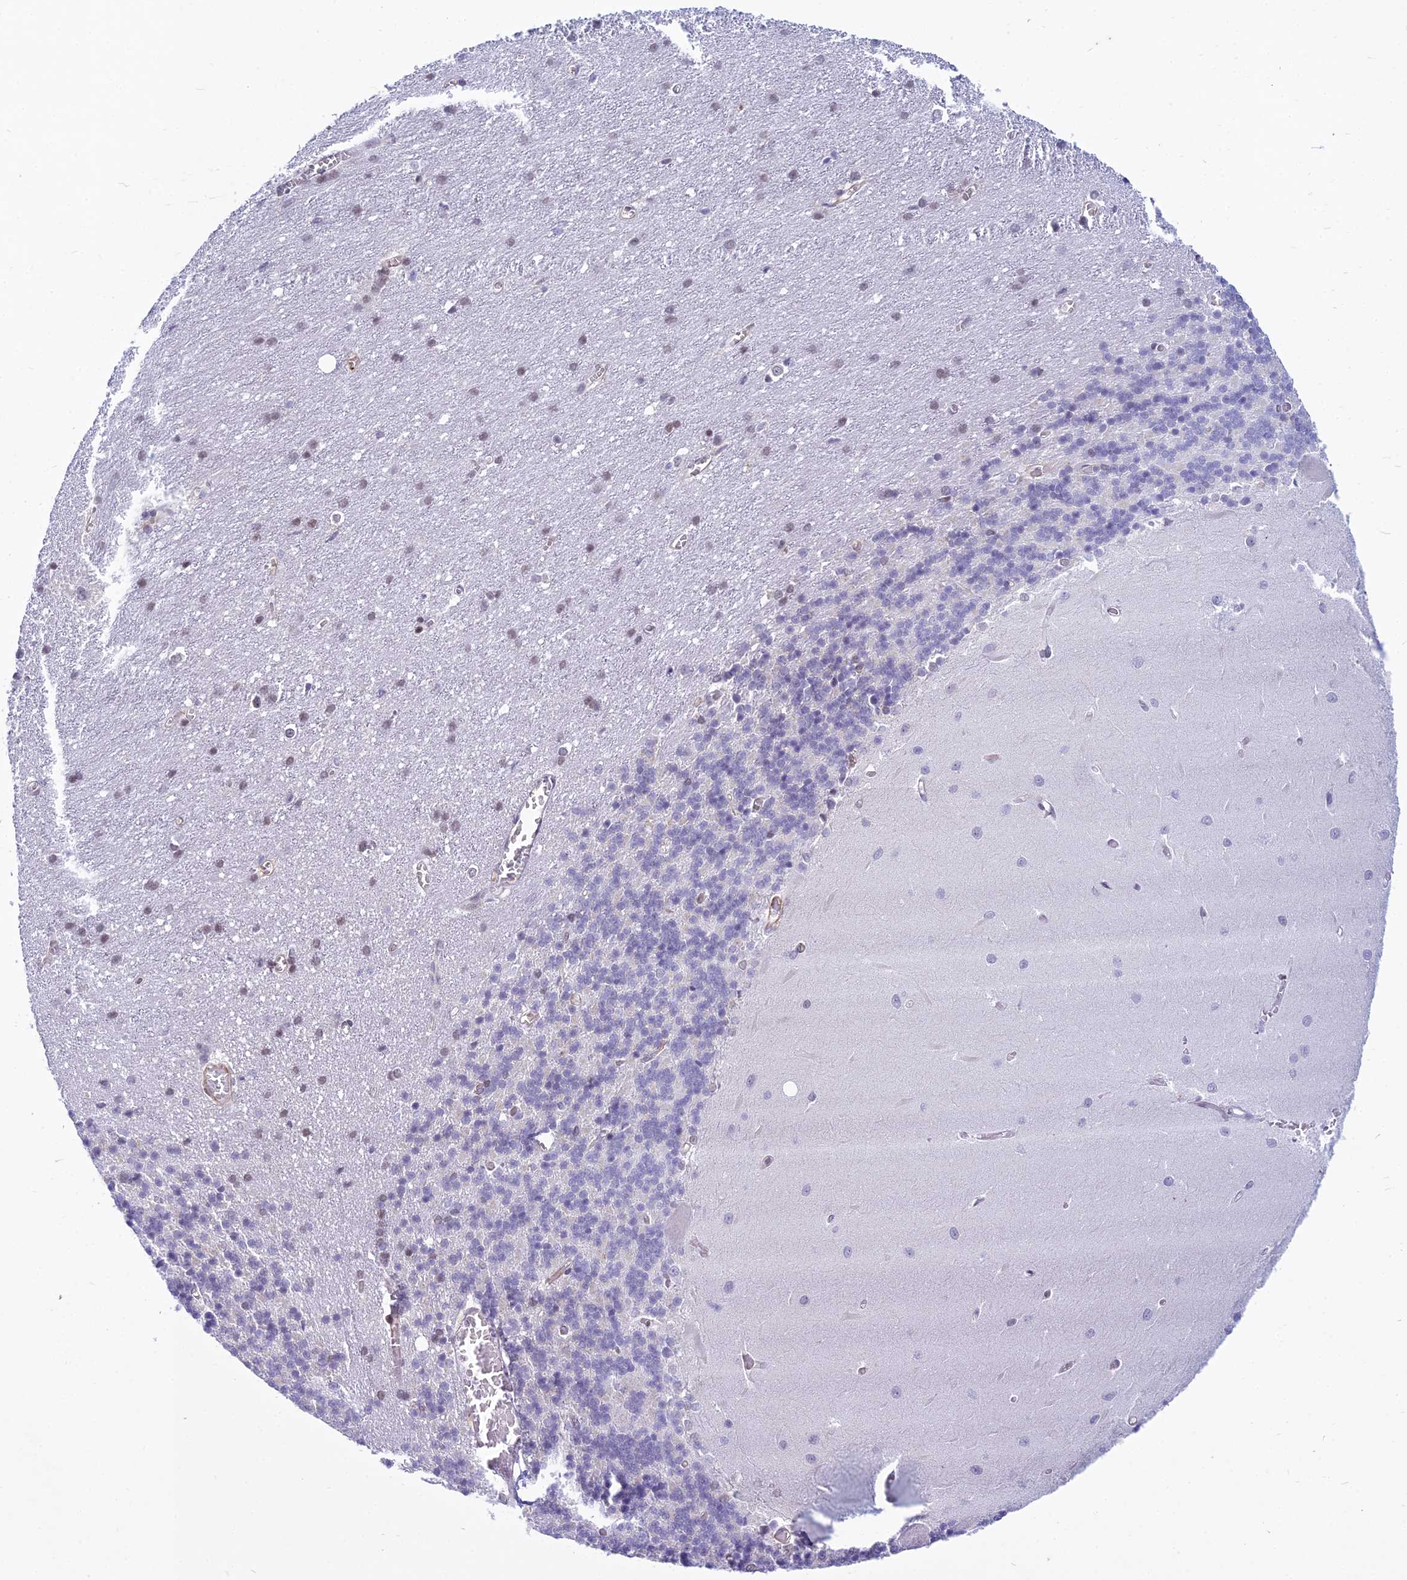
{"staining": {"intensity": "negative", "quantity": "none", "location": "none"}, "tissue": "cerebellum", "cell_type": "Cells in granular layer", "image_type": "normal", "snomed": [{"axis": "morphology", "description": "Normal tissue, NOS"}, {"axis": "topography", "description": "Cerebellum"}], "caption": "Immunohistochemical staining of benign human cerebellum reveals no significant expression in cells in granular layer. Nuclei are stained in blue.", "gene": "SAPCD2", "patient": {"sex": "male", "age": 37}}